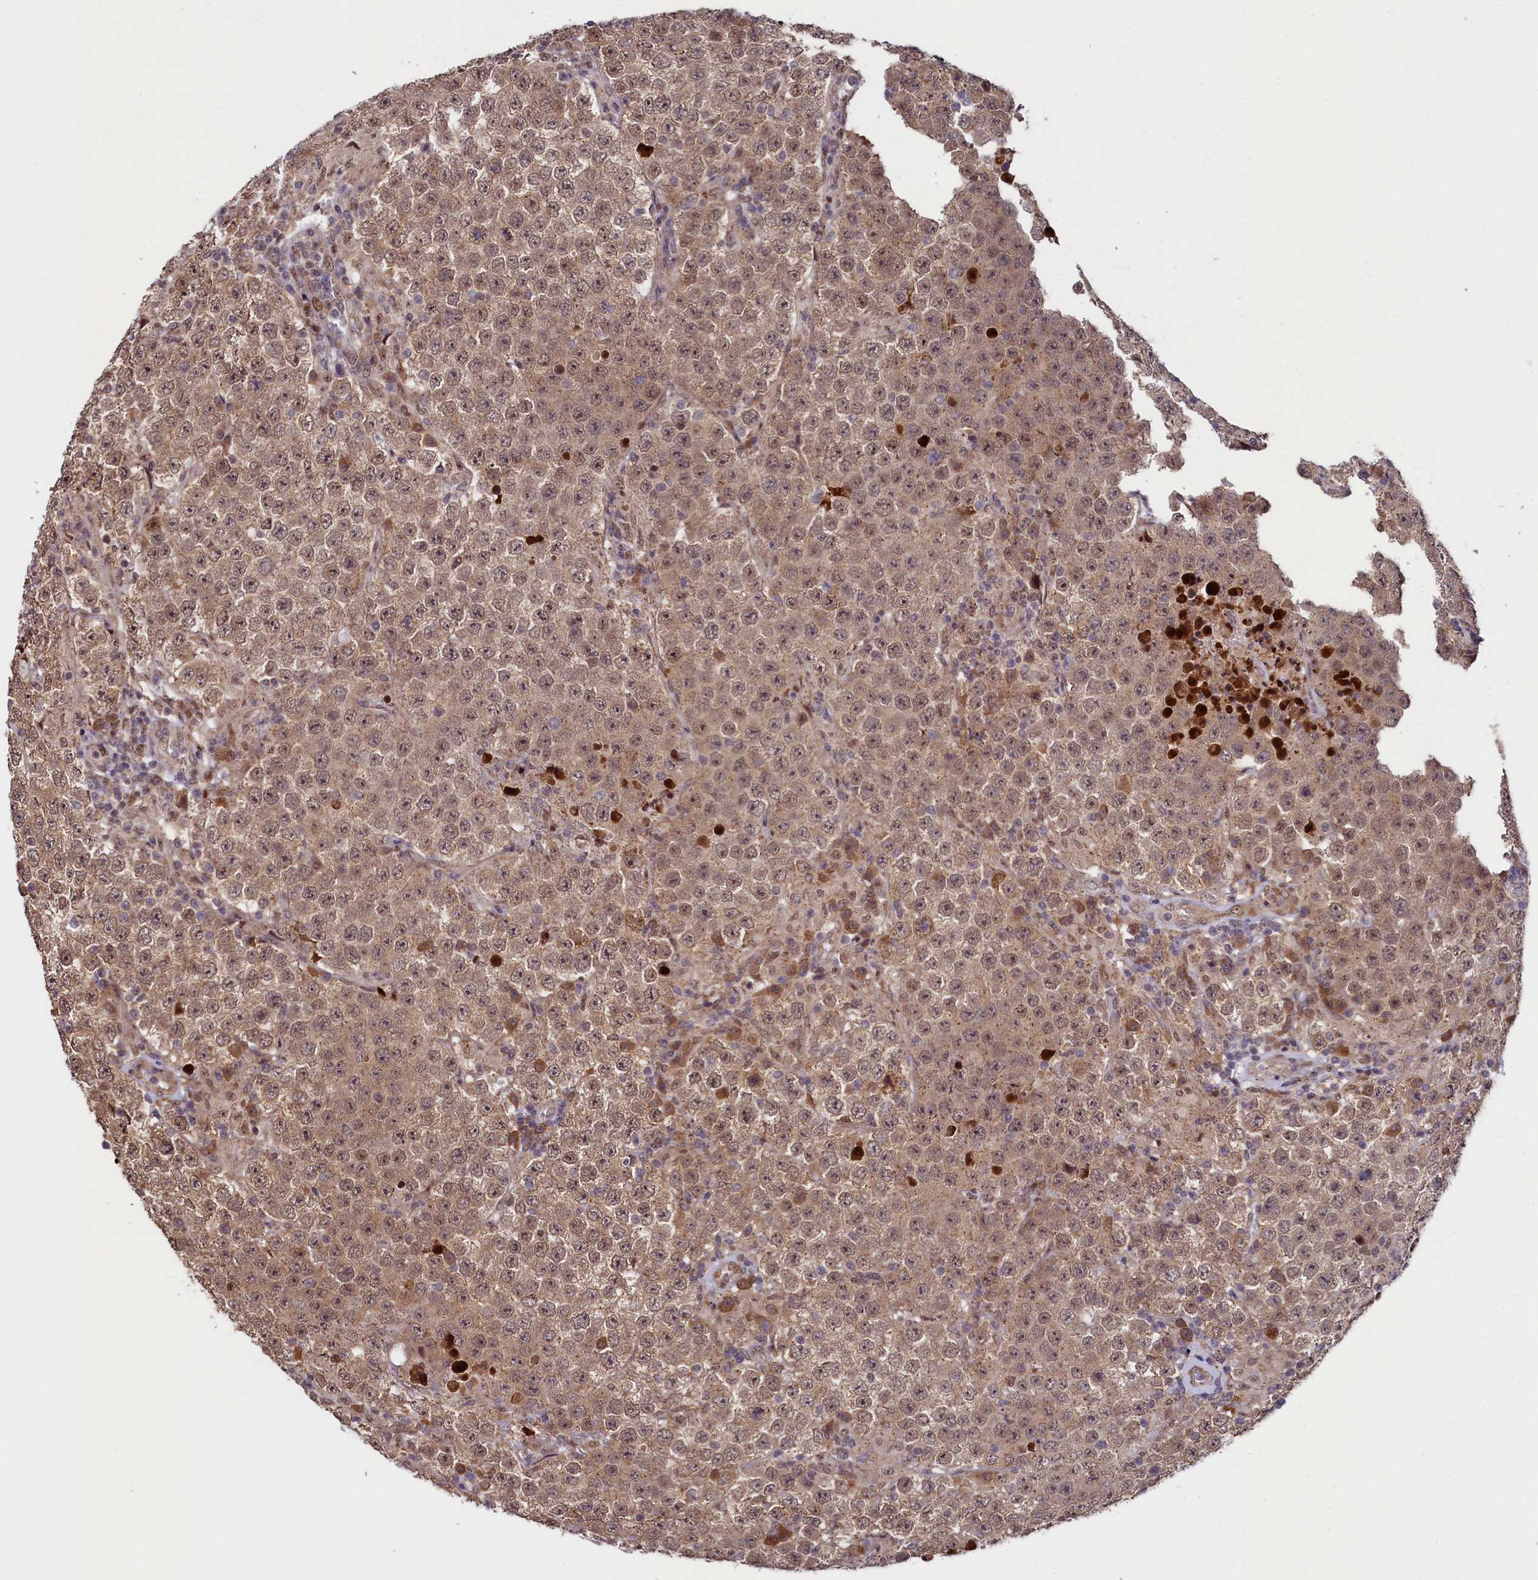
{"staining": {"intensity": "moderate", "quantity": ">75%", "location": "cytoplasmic/membranous,nuclear"}, "tissue": "testis cancer", "cell_type": "Tumor cells", "image_type": "cancer", "snomed": [{"axis": "morphology", "description": "Normal tissue, NOS"}, {"axis": "morphology", "description": "Urothelial carcinoma, High grade"}, {"axis": "morphology", "description": "Seminoma, NOS"}, {"axis": "morphology", "description": "Carcinoma, Embryonal, NOS"}, {"axis": "topography", "description": "Urinary bladder"}, {"axis": "topography", "description": "Testis"}], "caption": "Immunohistochemical staining of human embryonal carcinoma (testis) exhibits moderate cytoplasmic/membranous and nuclear protein positivity in approximately >75% of tumor cells. The protein is stained brown, and the nuclei are stained in blue (DAB IHC with brightfield microscopy, high magnification).", "gene": "LEO1", "patient": {"sex": "male", "age": 41}}